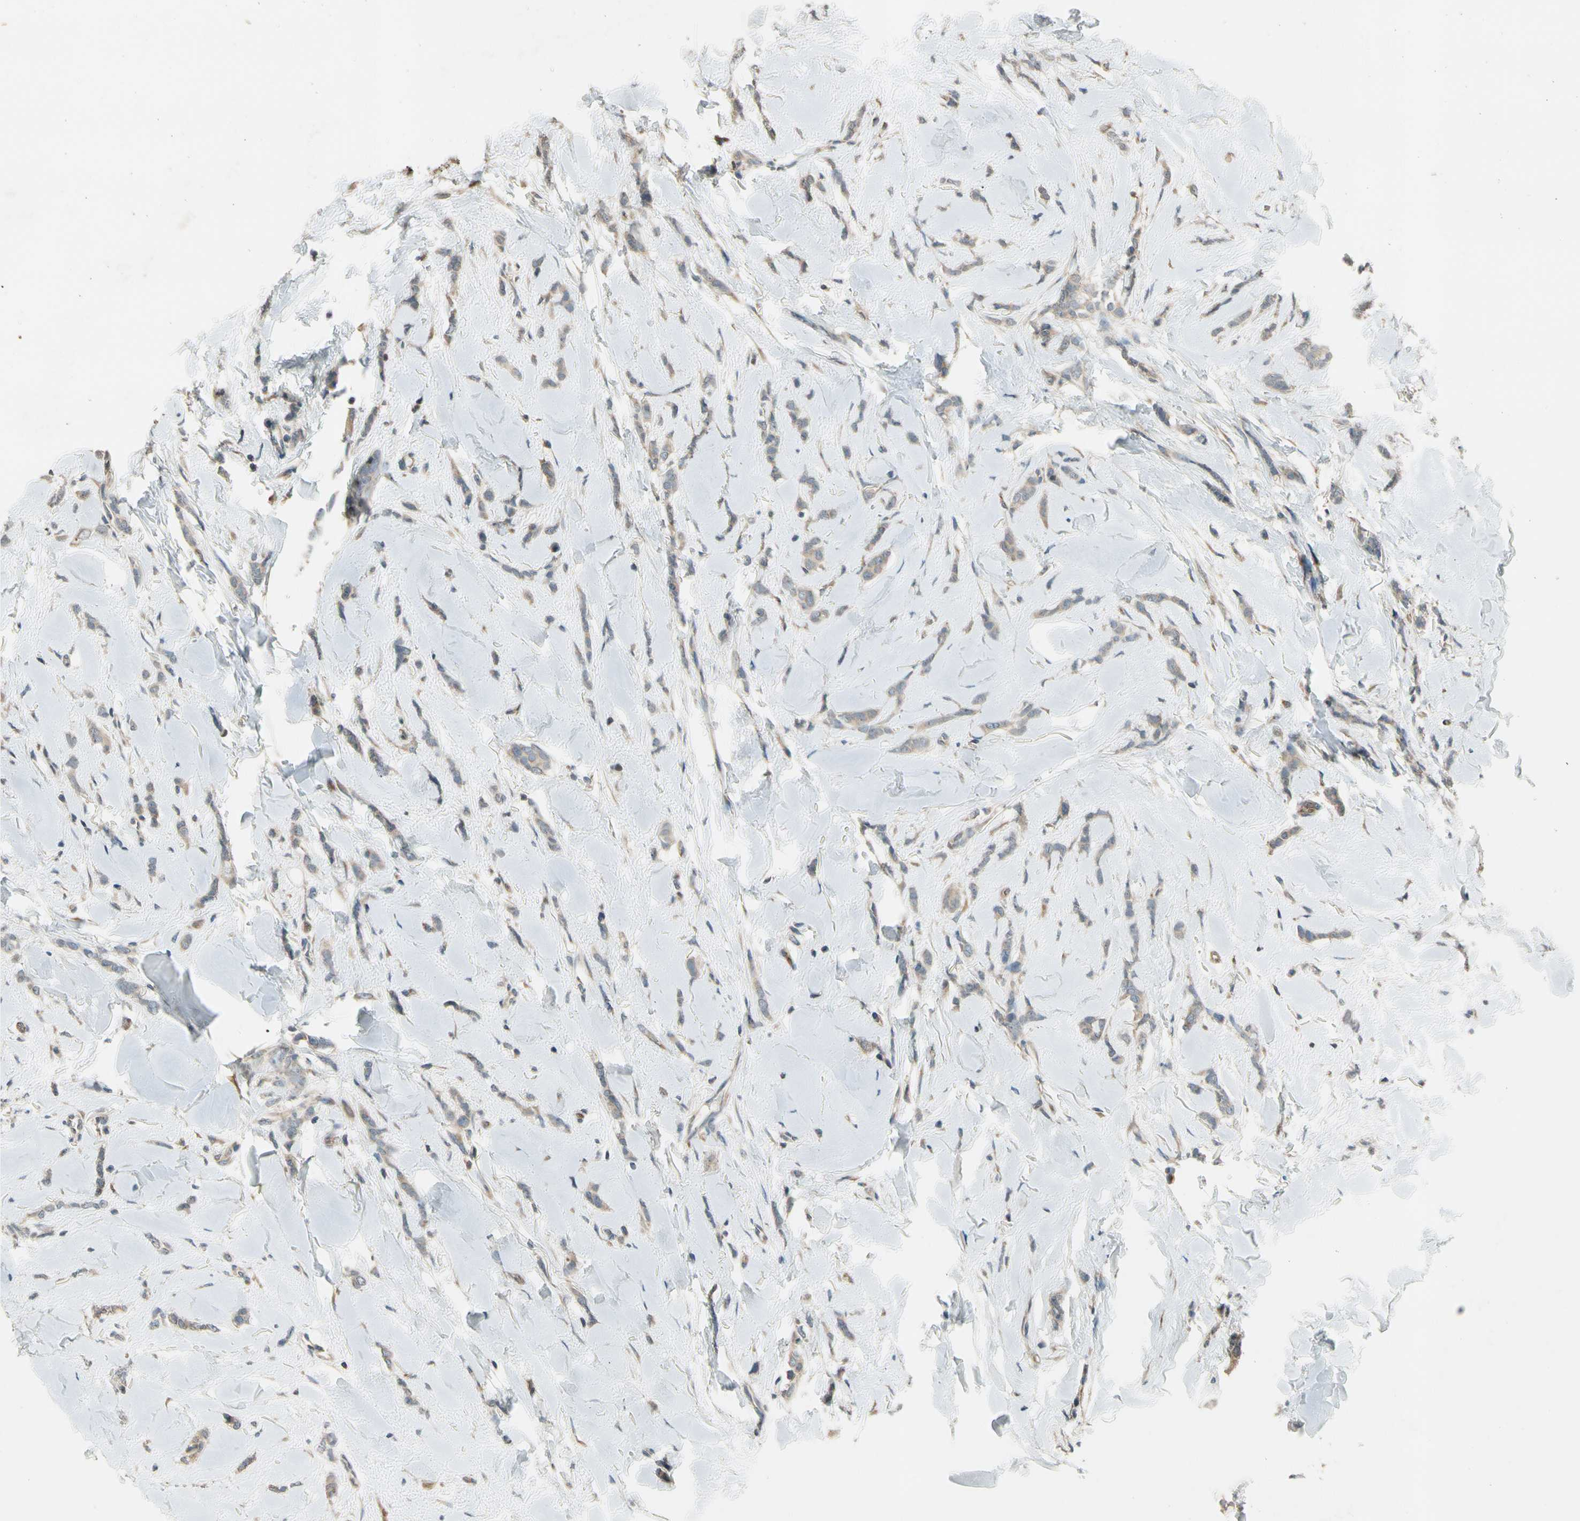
{"staining": {"intensity": "weak", "quantity": ">75%", "location": "cytoplasmic/membranous"}, "tissue": "breast cancer", "cell_type": "Tumor cells", "image_type": "cancer", "snomed": [{"axis": "morphology", "description": "Lobular carcinoma"}, {"axis": "topography", "description": "Skin"}, {"axis": "topography", "description": "Breast"}], "caption": "Immunohistochemical staining of human breast lobular carcinoma shows weak cytoplasmic/membranous protein staining in about >75% of tumor cells.", "gene": "MST1R", "patient": {"sex": "female", "age": 46}}